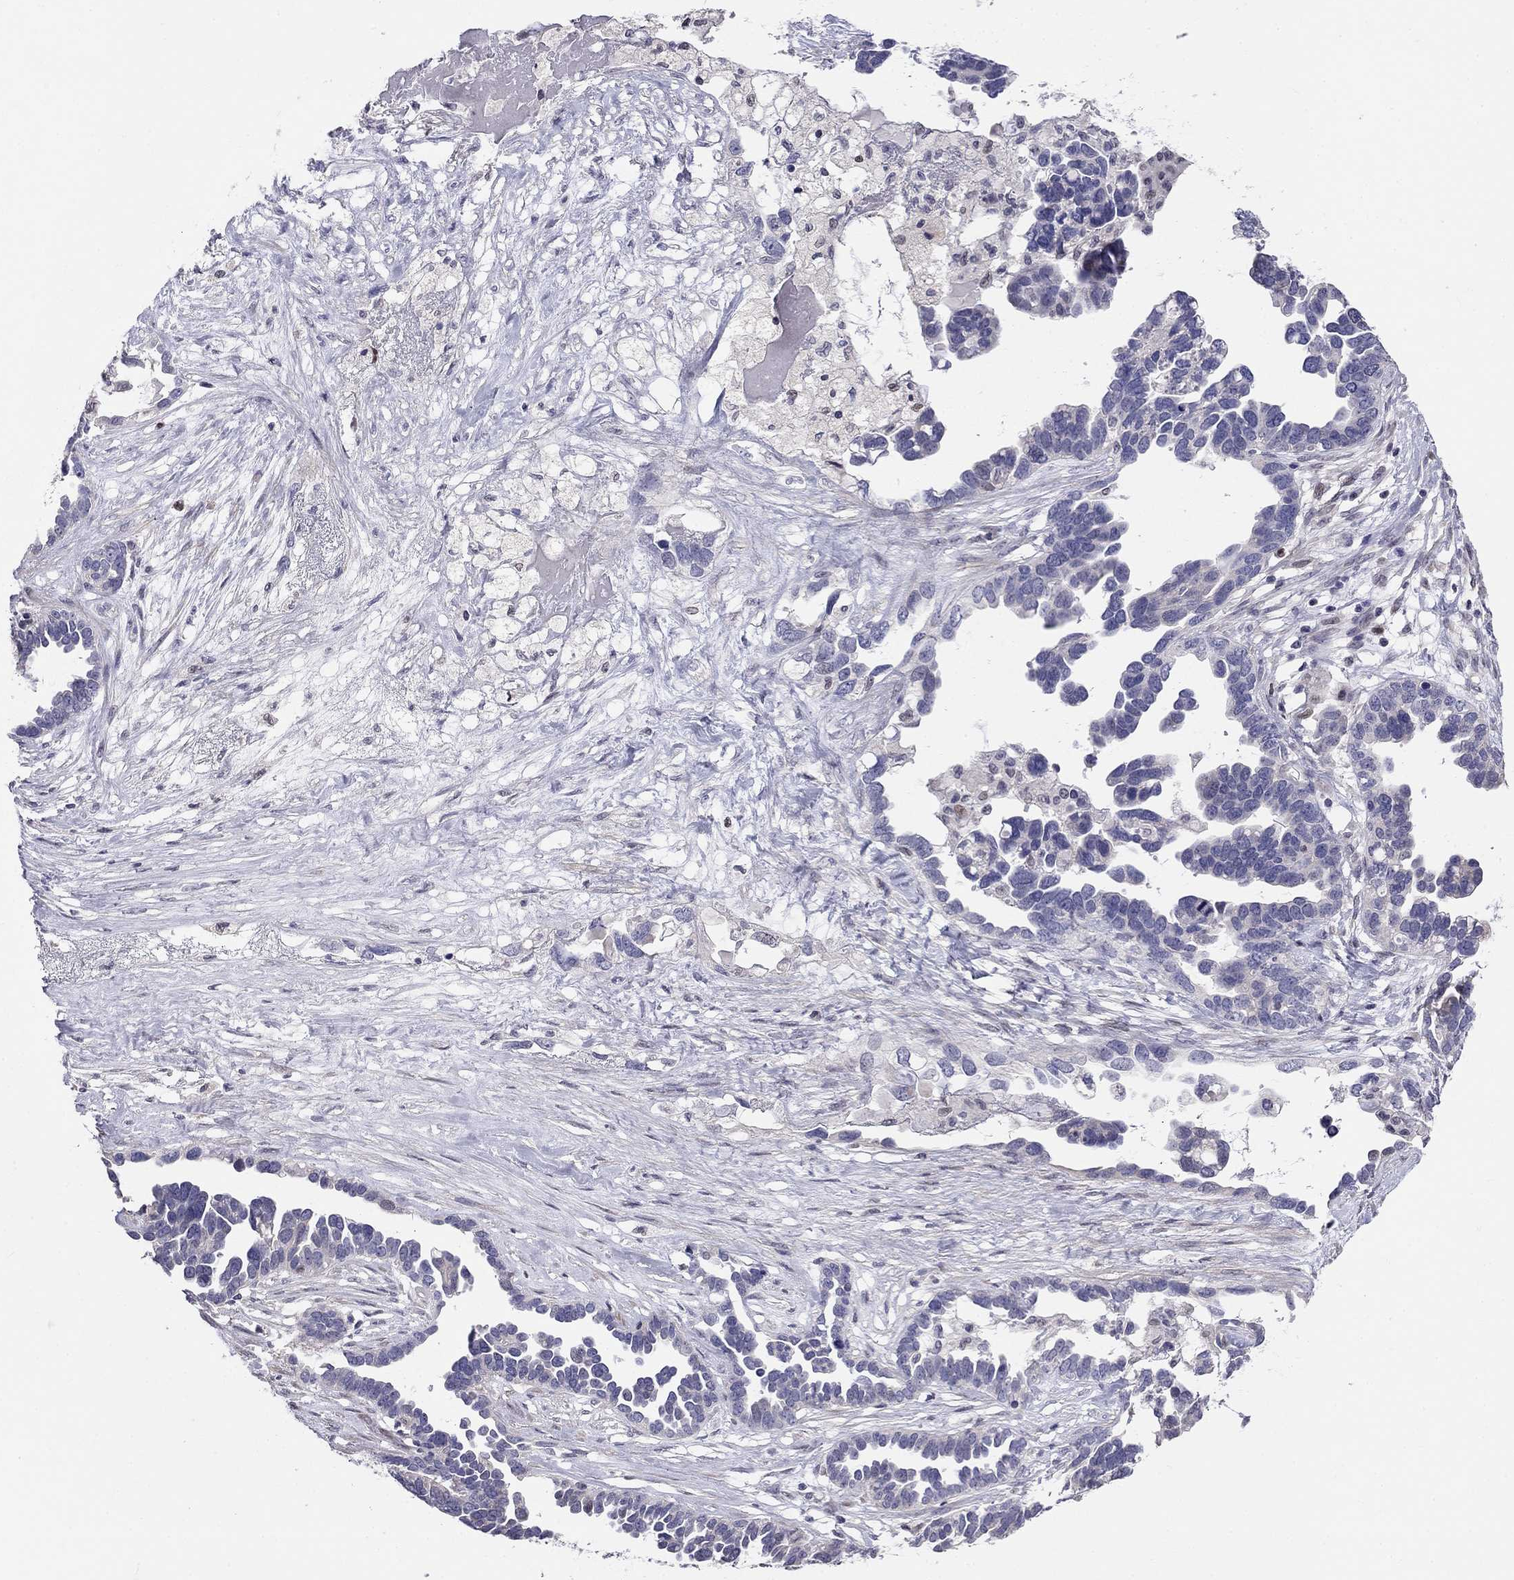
{"staining": {"intensity": "negative", "quantity": "none", "location": "none"}, "tissue": "ovarian cancer", "cell_type": "Tumor cells", "image_type": "cancer", "snomed": [{"axis": "morphology", "description": "Cystadenocarcinoma, serous, NOS"}, {"axis": "topography", "description": "Ovary"}], "caption": "A photomicrograph of serous cystadenocarcinoma (ovarian) stained for a protein displays no brown staining in tumor cells.", "gene": "LRRC39", "patient": {"sex": "female", "age": 54}}